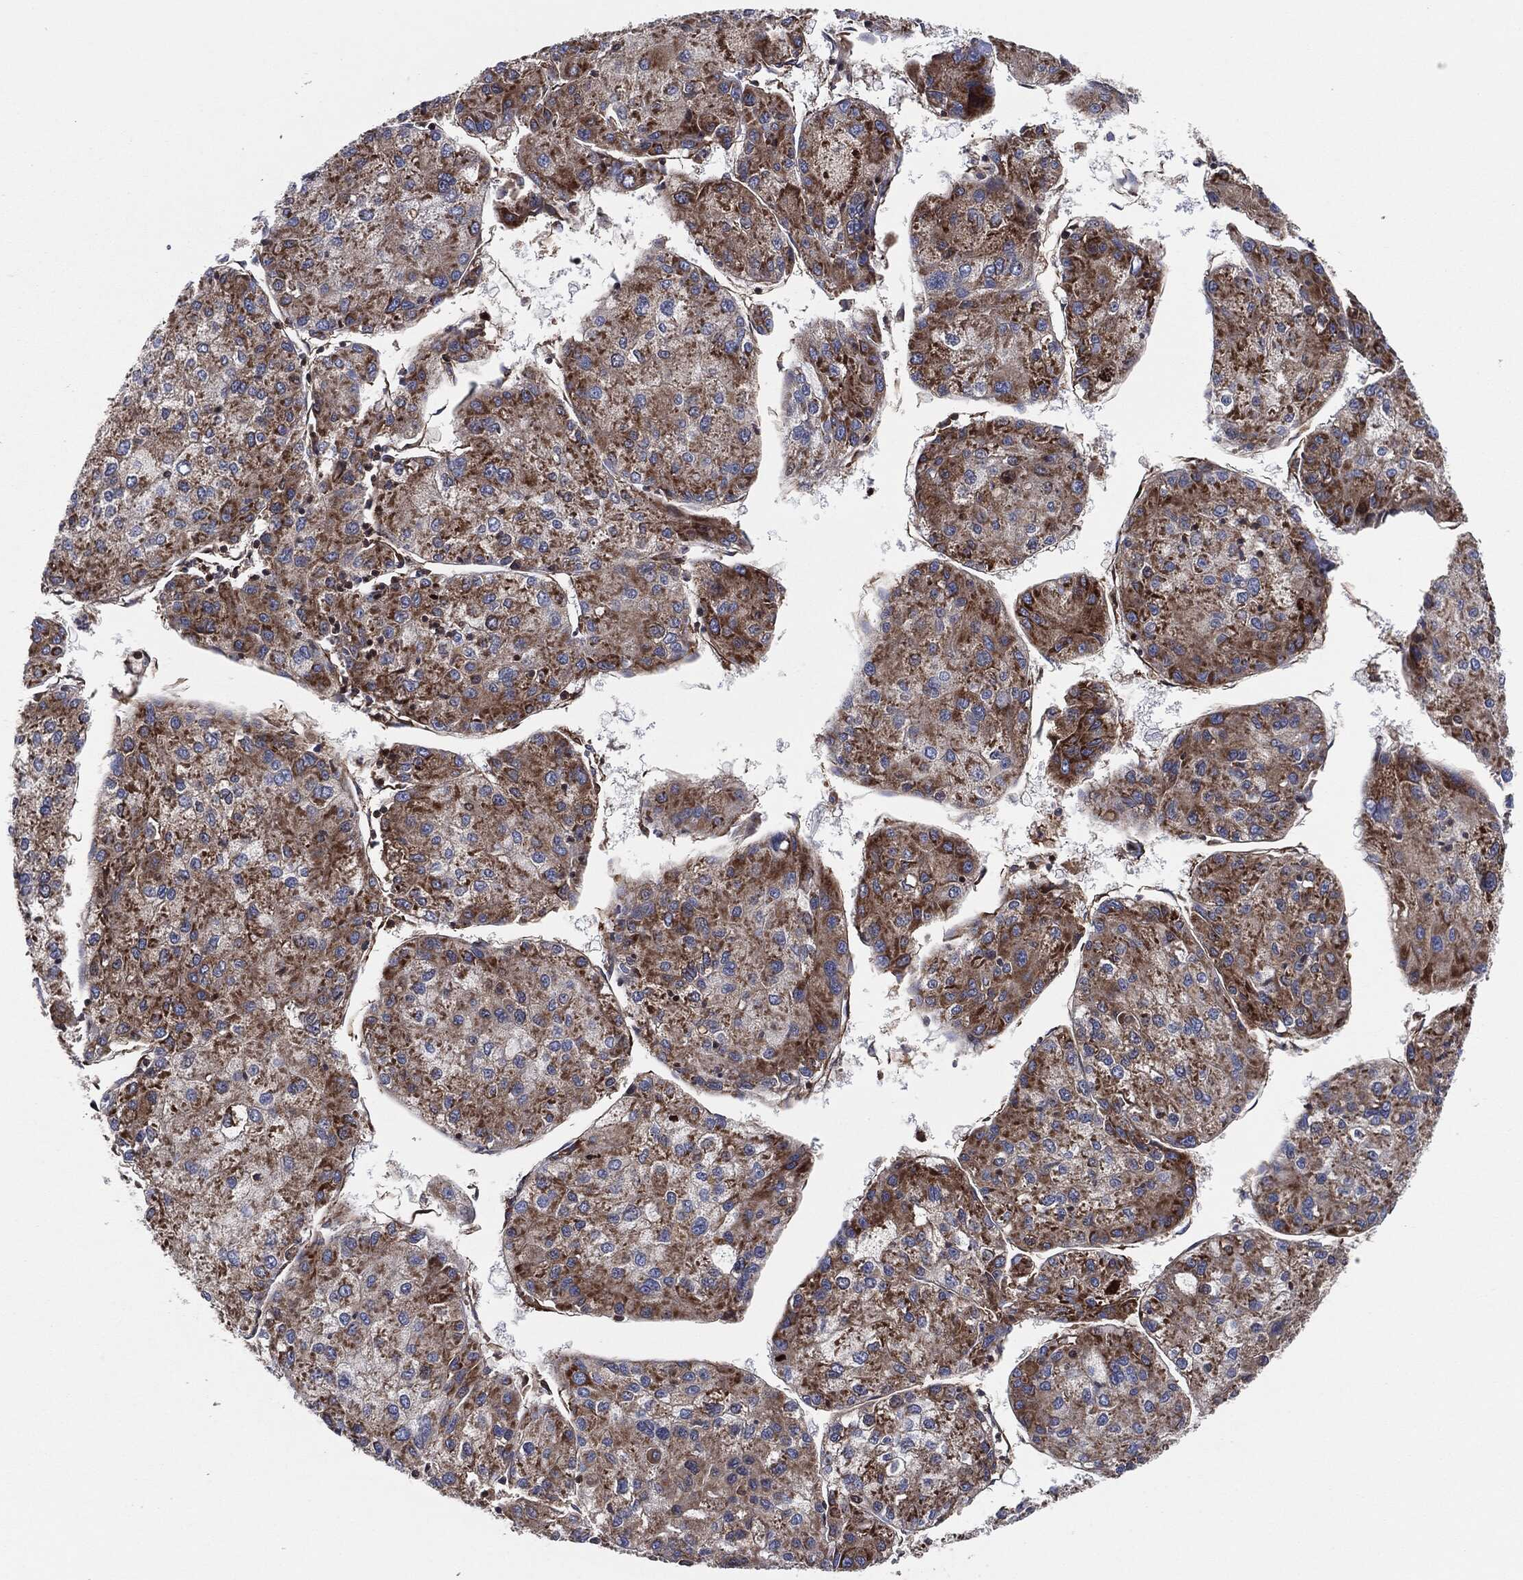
{"staining": {"intensity": "moderate", "quantity": "25%-75%", "location": "cytoplasmic/membranous"}, "tissue": "liver cancer", "cell_type": "Tumor cells", "image_type": "cancer", "snomed": [{"axis": "morphology", "description": "Carcinoma, Hepatocellular, NOS"}, {"axis": "topography", "description": "Liver"}], "caption": "This is a histology image of immunohistochemistry (IHC) staining of liver hepatocellular carcinoma, which shows moderate positivity in the cytoplasmic/membranous of tumor cells.", "gene": "EIF2S2", "patient": {"sex": "male", "age": 43}}